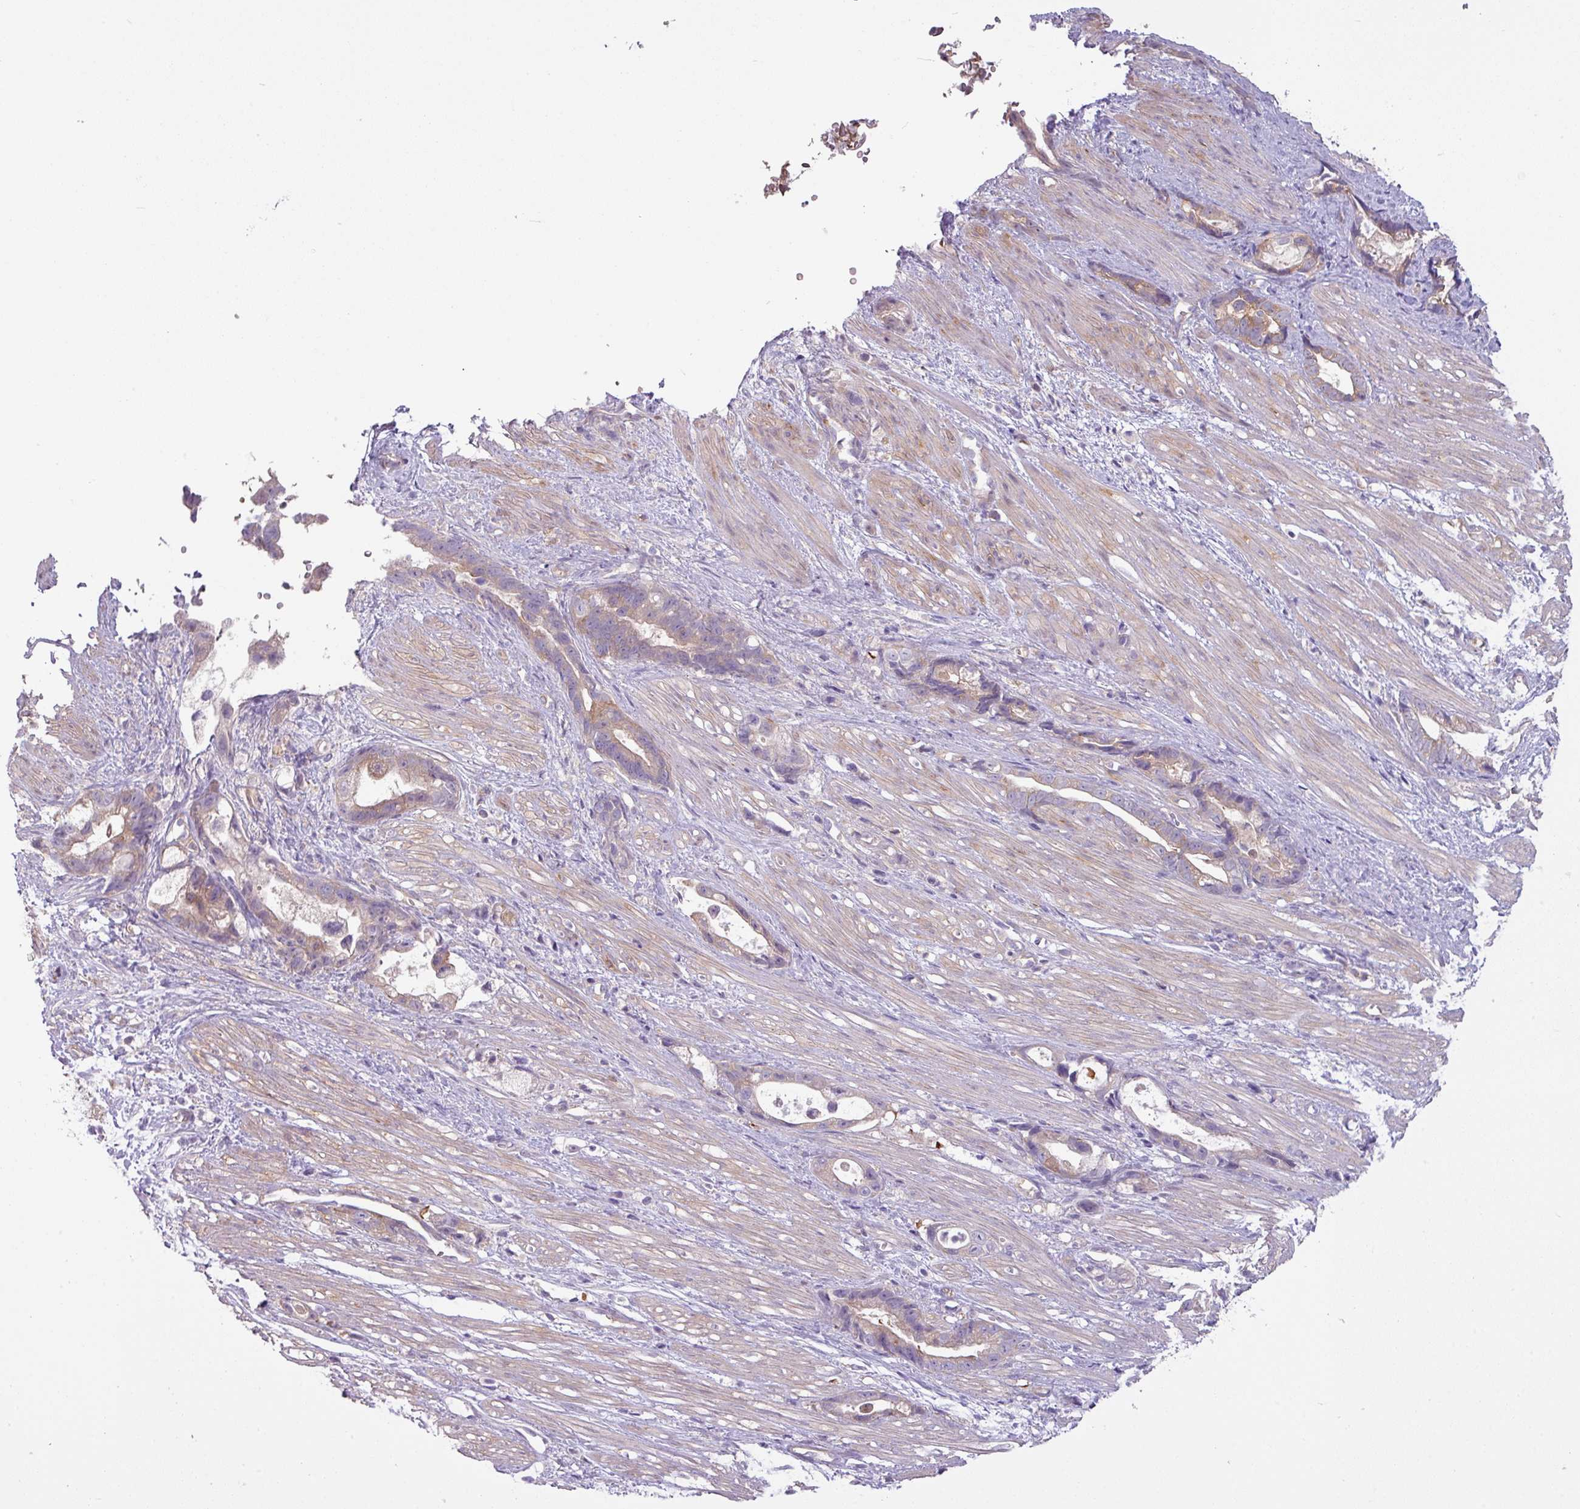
{"staining": {"intensity": "weak", "quantity": "25%-75%", "location": "cytoplasmic/membranous"}, "tissue": "stomach cancer", "cell_type": "Tumor cells", "image_type": "cancer", "snomed": [{"axis": "morphology", "description": "Adenocarcinoma, NOS"}, {"axis": "topography", "description": "Stomach"}], "caption": "Immunohistochemistry histopathology image of neoplastic tissue: stomach adenocarcinoma stained using IHC reveals low levels of weak protein expression localized specifically in the cytoplasmic/membranous of tumor cells, appearing as a cytoplasmic/membranous brown color.", "gene": "CAMK2B", "patient": {"sex": "male", "age": 55}}